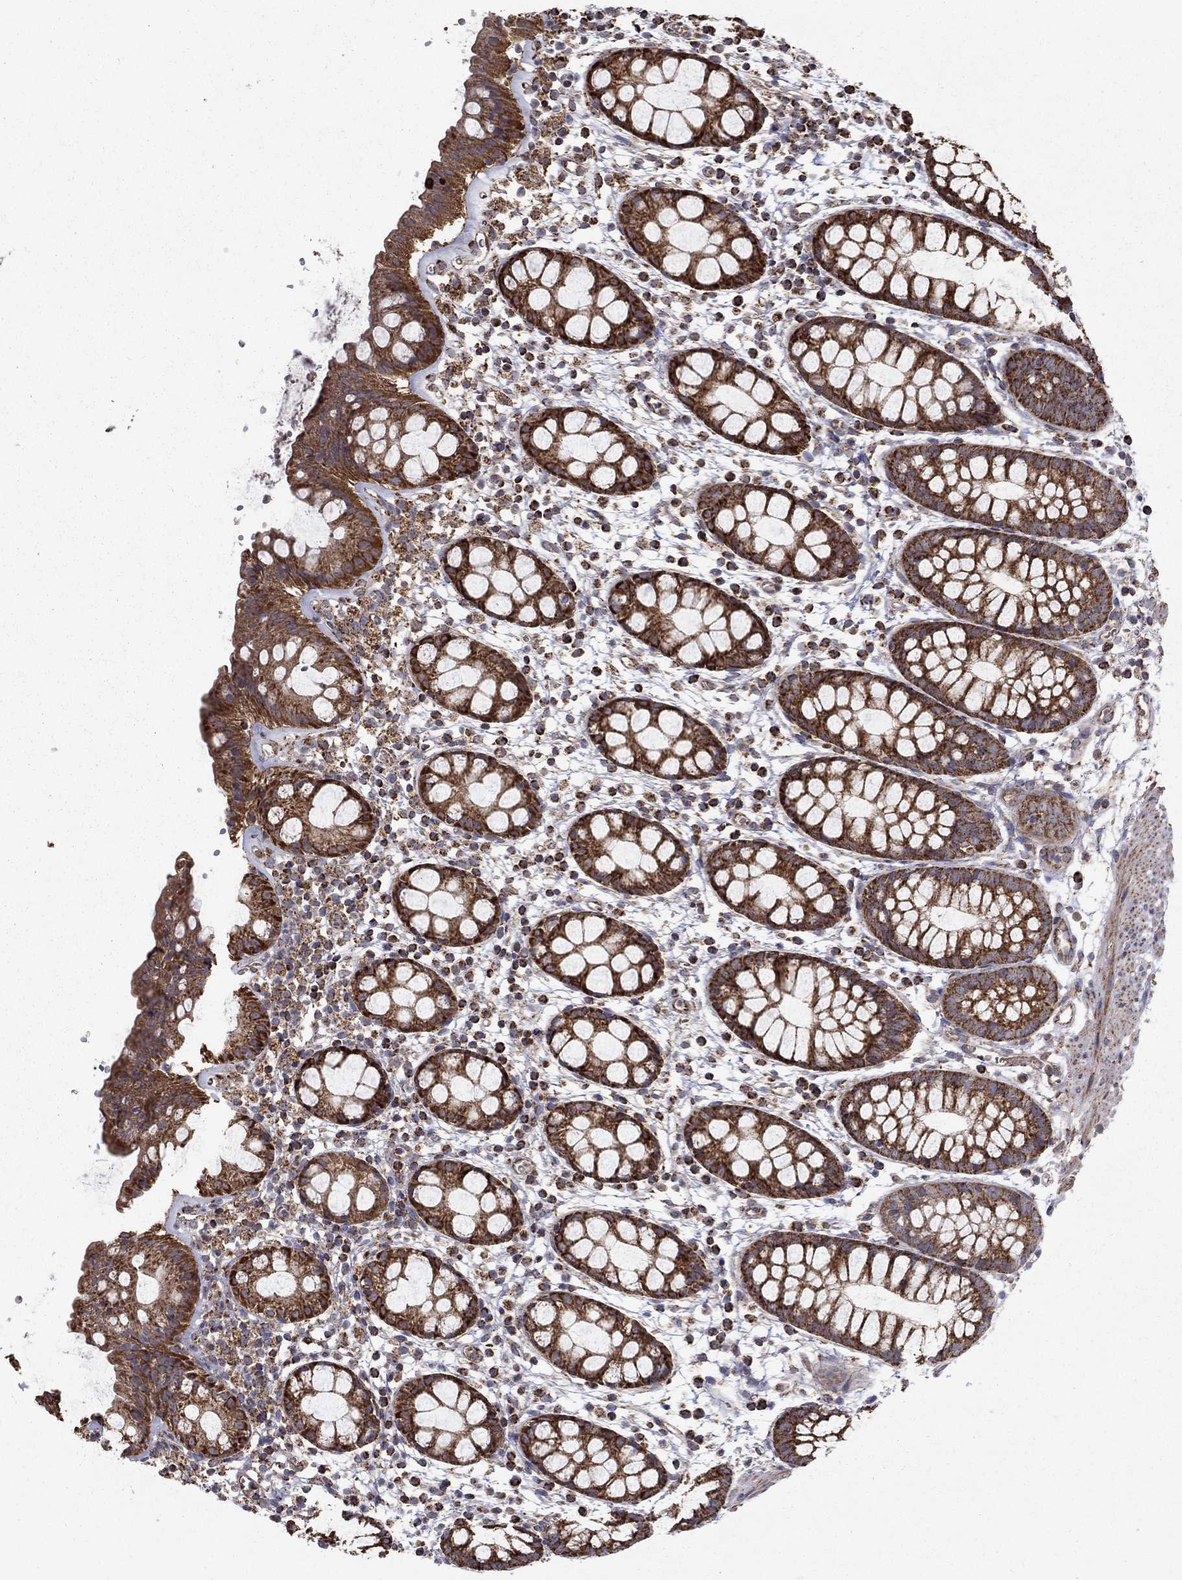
{"staining": {"intensity": "strong", "quantity": ">75%", "location": "cytoplasmic/membranous"}, "tissue": "rectum", "cell_type": "Glandular cells", "image_type": "normal", "snomed": [{"axis": "morphology", "description": "Normal tissue, NOS"}, {"axis": "topography", "description": "Rectum"}], "caption": "This histopathology image demonstrates normal rectum stained with immunohistochemistry to label a protein in brown. The cytoplasmic/membranous of glandular cells show strong positivity for the protein. Nuclei are counter-stained blue.", "gene": "NDUFS8", "patient": {"sex": "male", "age": 57}}